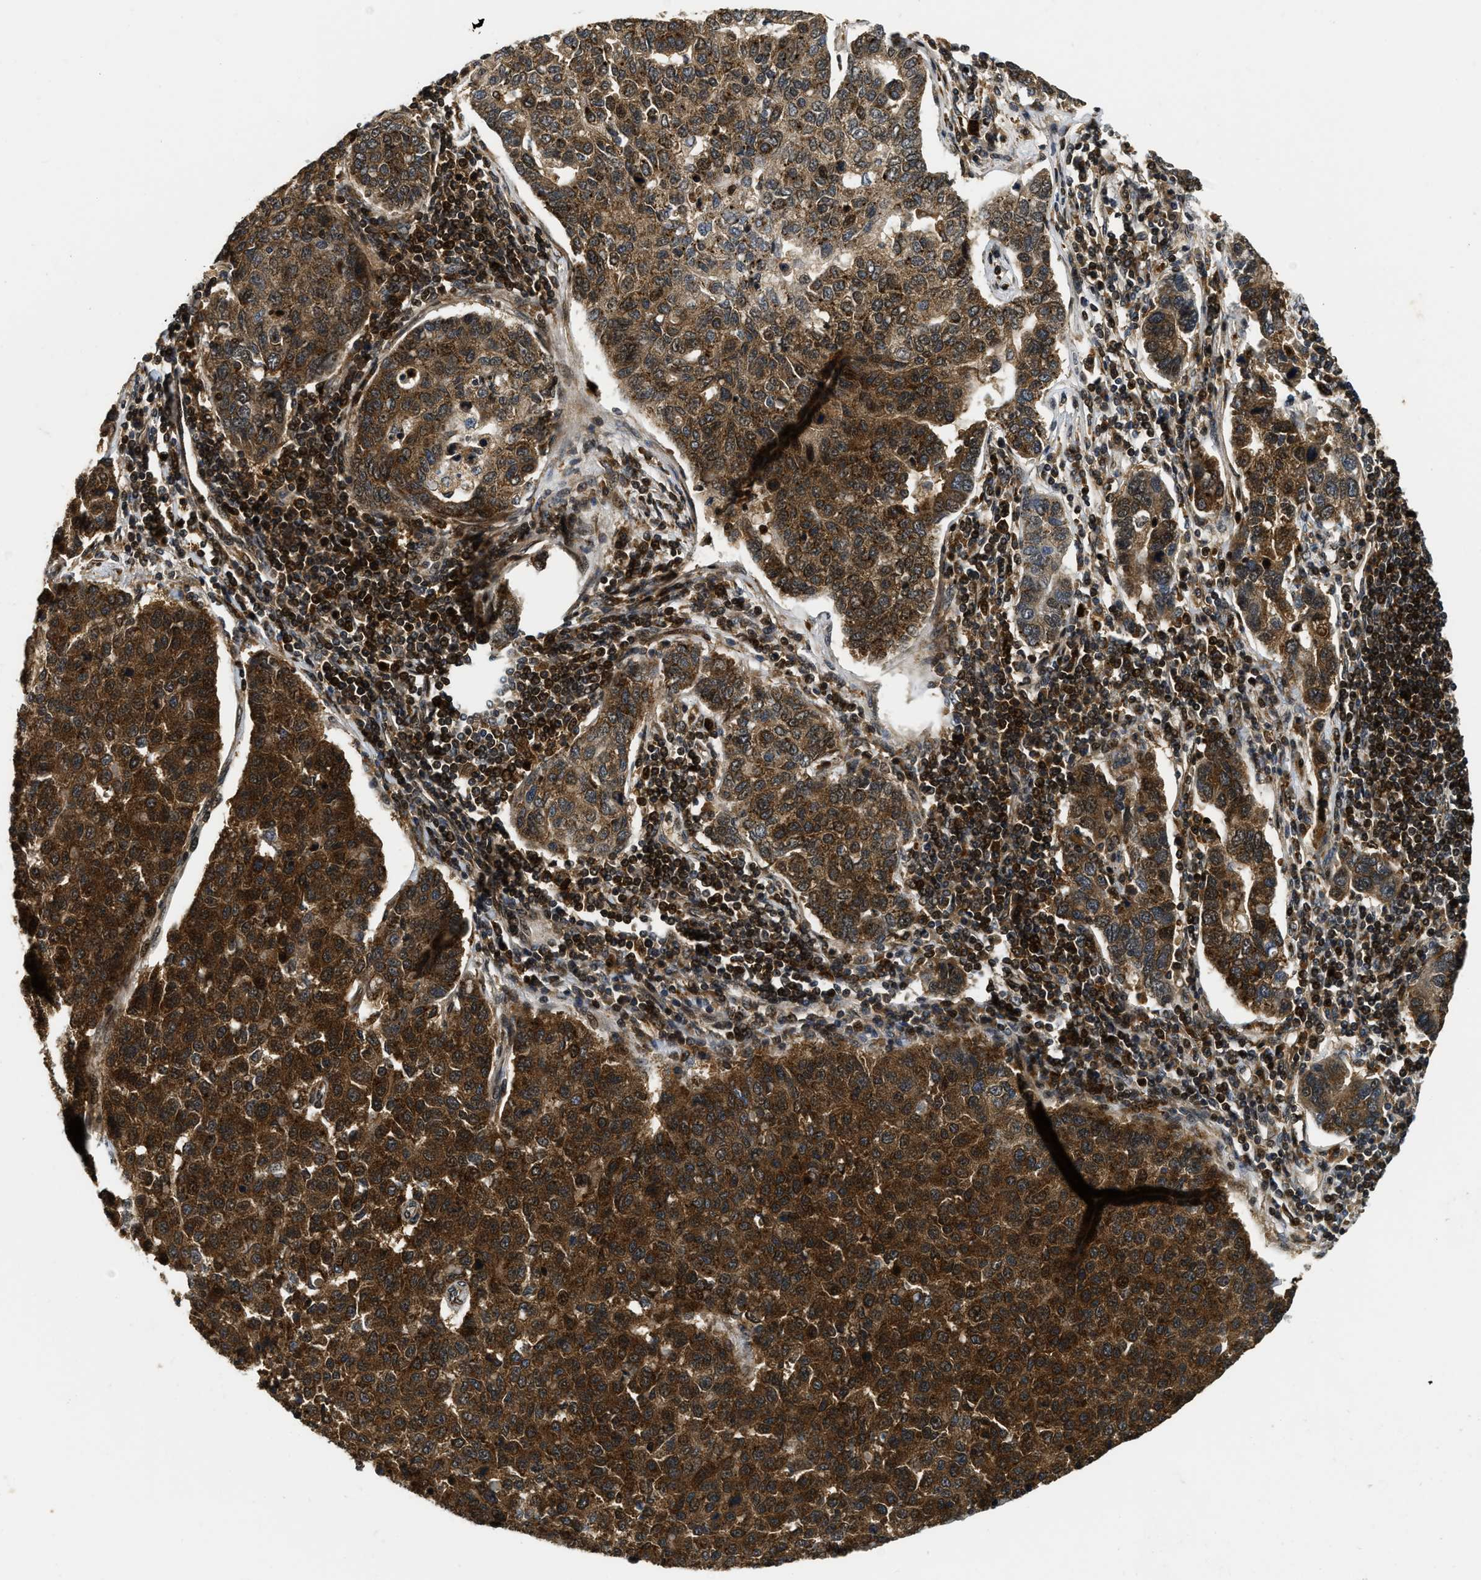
{"staining": {"intensity": "strong", "quantity": ">75%", "location": "cytoplasmic/membranous"}, "tissue": "pancreatic cancer", "cell_type": "Tumor cells", "image_type": "cancer", "snomed": [{"axis": "morphology", "description": "Adenocarcinoma, NOS"}, {"axis": "topography", "description": "Pancreas"}], "caption": "Human adenocarcinoma (pancreatic) stained with a protein marker exhibits strong staining in tumor cells.", "gene": "ADSL", "patient": {"sex": "female", "age": 61}}